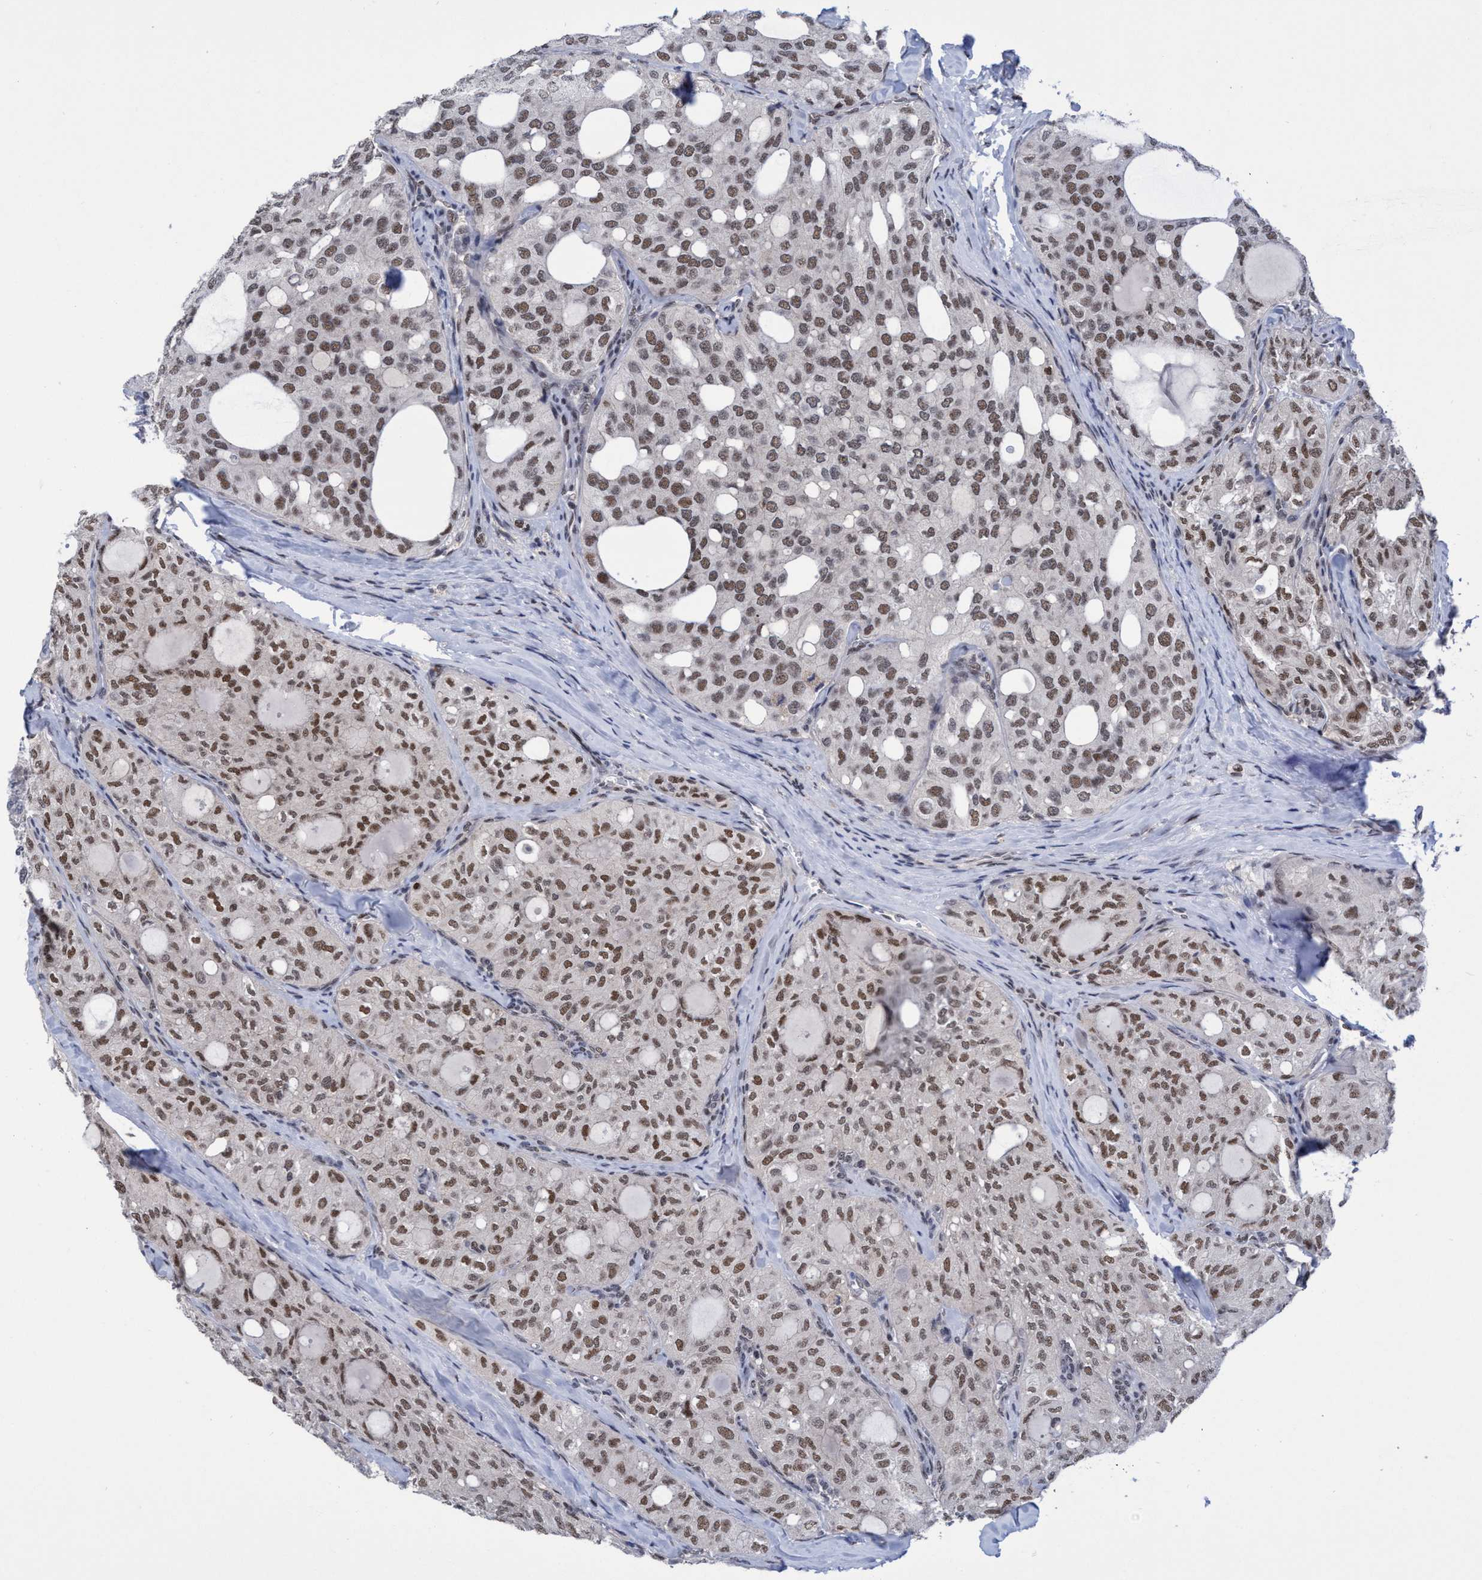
{"staining": {"intensity": "moderate", "quantity": ">75%", "location": "nuclear"}, "tissue": "thyroid cancer", "cell_type": "Tumor cells", "image_type": "cancer", "snomed": [{"axis": "morphology", "description": "Follicular adenoma carcinoma, NOS"}, {"axis": "topography", "description": "Thyroid gland"}], "caption": "A photomicrograph of human thyroid cancer (follicular adenoma carcinoma) stained for a protein shows moderate nuclear brown staining in tumor cells.", "gene": "C9orf78", "patient": {"sex": "male", "age": 75}}